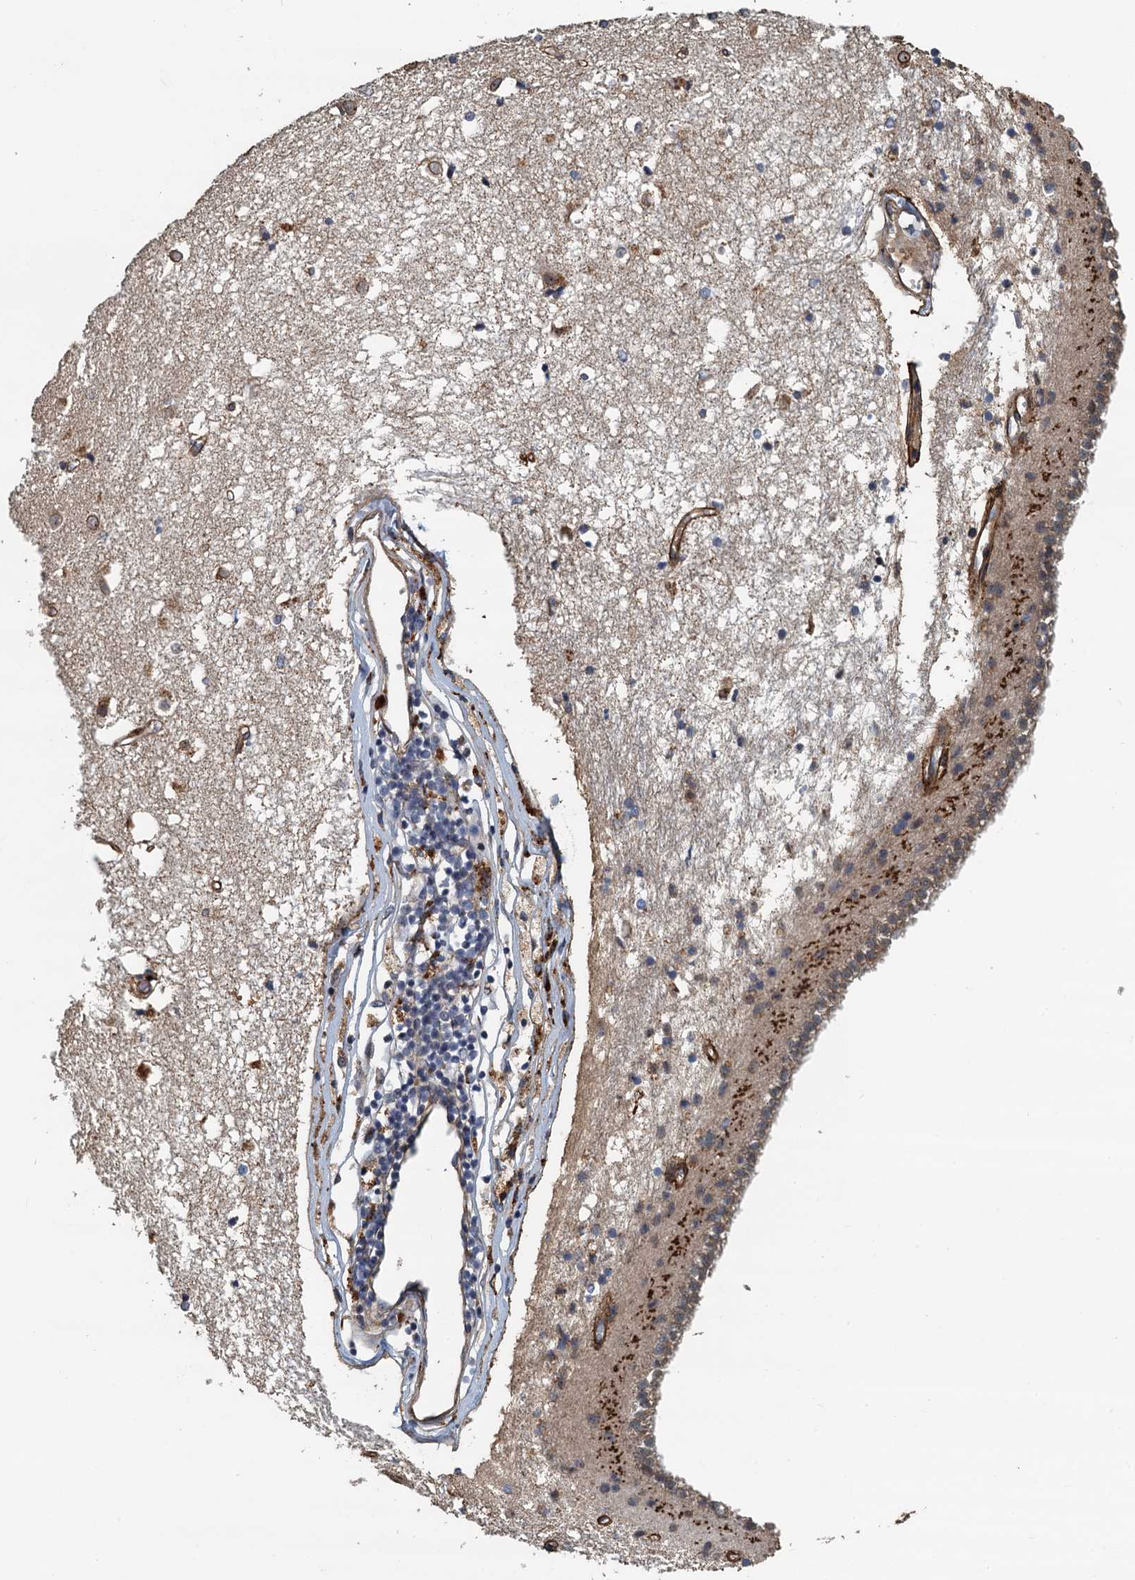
{"staining": {"intensity": "moderate", "quantity": "<25%", "location": "cytoplasmic/membranous"}, "tissue": "caudate", "cell_type": "Glial cells", "image_type": "normal", "snomed": [{"axis": "morphology", "description": "Normal tissue, NOS"}, {"axis": "topography", "description": "Lateral ventricle wall"}], "caption": "High-magnification brightfield microscopy of unremarkable caudate stained with DAB (3,3'-diaminobenzidine) (brown) and counterstained with hematoxylin (blue). glial cells exhibit moderate cytoplasmic/membranous positivity is identified in approximately<25% of cells. (DAB IHC, brown staining for protein, blue staining for nuclei).", "gene": "AGRN", "patient": {"sex": "male", "age": 45}}